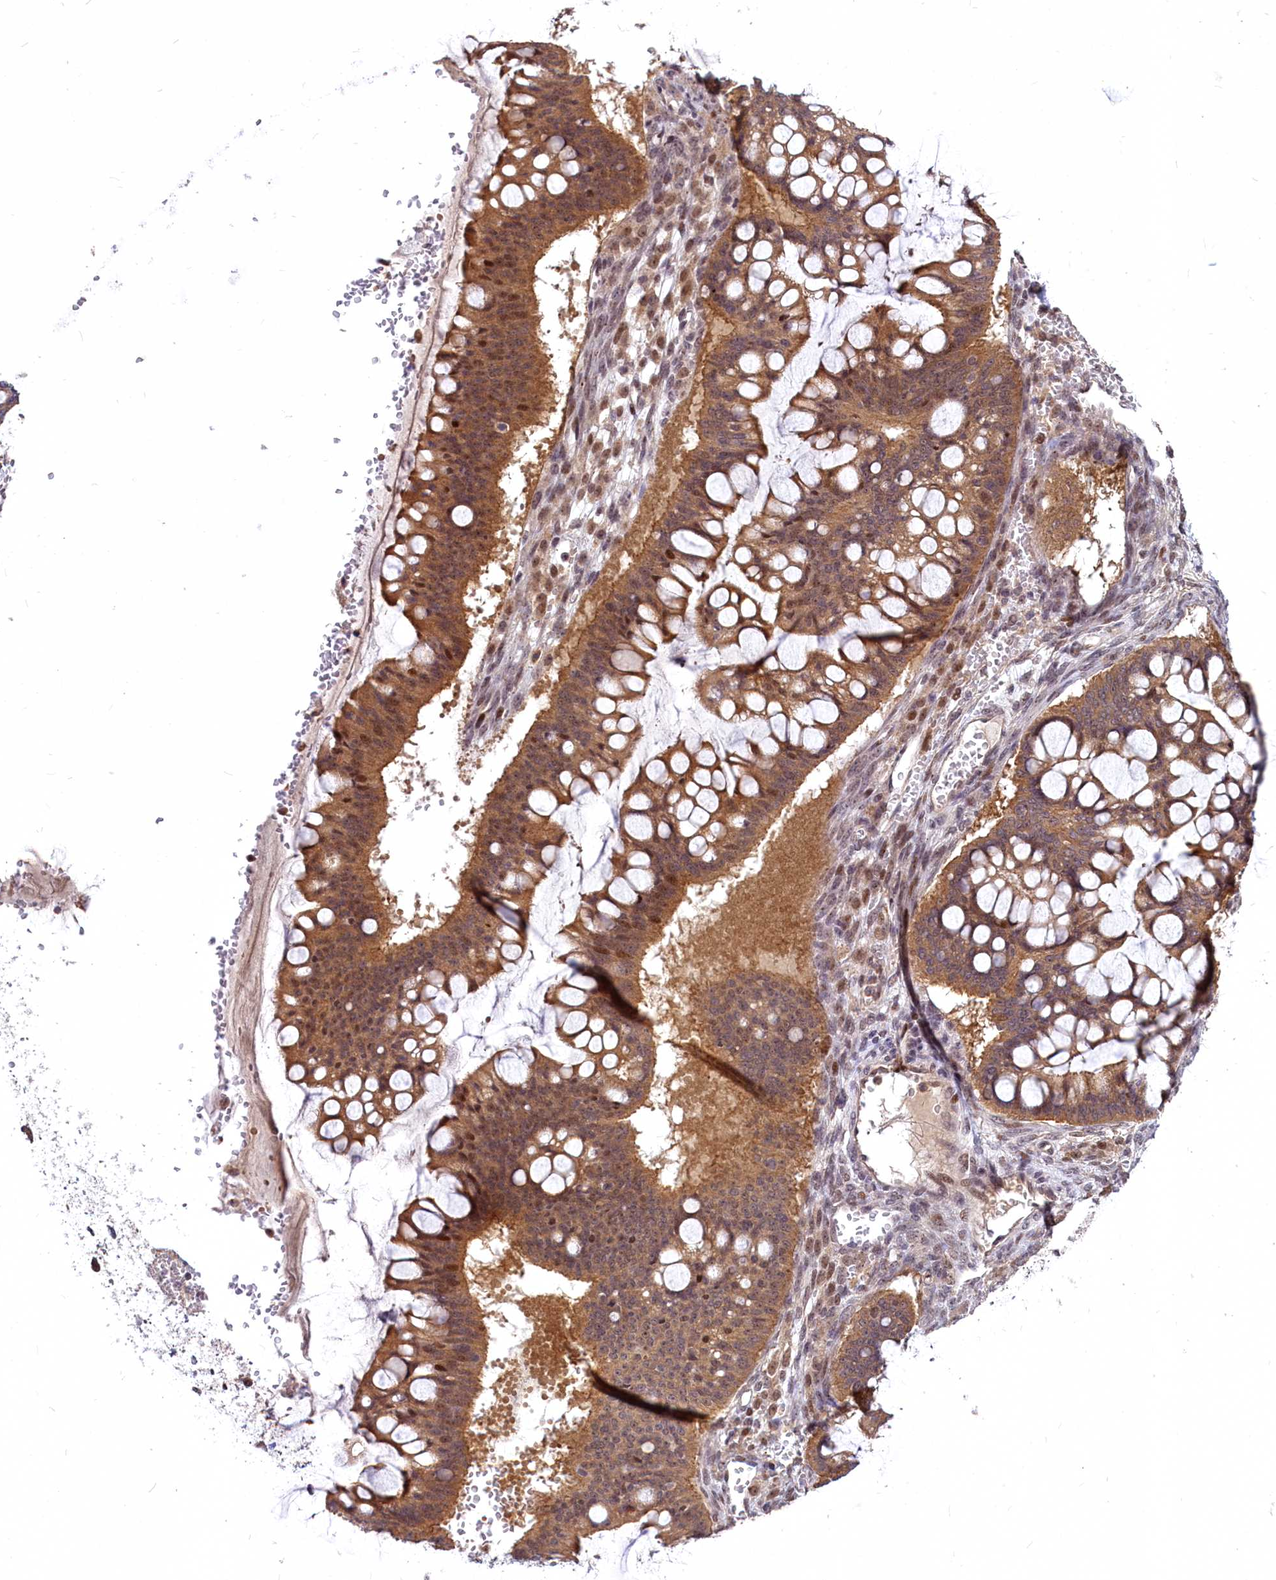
{"staining": {"intensity": "moderate", "quantity": ">75%", "location": "cytoplasmic/membranous,nuclear"}, "tissue": "ovarian cancer", "cell_type": "Tumor cells", "image_type": "cancer", "snomed": [{"axis": "morphology", "description": "Cystadenocarcinoma, mucinous, NOS"}, {"axis": "topography", "description": "Ovary"}], "caption": "Immunohistochemistry (IHC) image of ovarian mucinous cystadenocarcinoma stained for a protein (brown), which displays medium levels of moderate cytoplasmic/membranous and nuclear expression in about >75% of tumor cells.", "gene": "MAML2", "patient": {"sex": "female", "age": 73}}